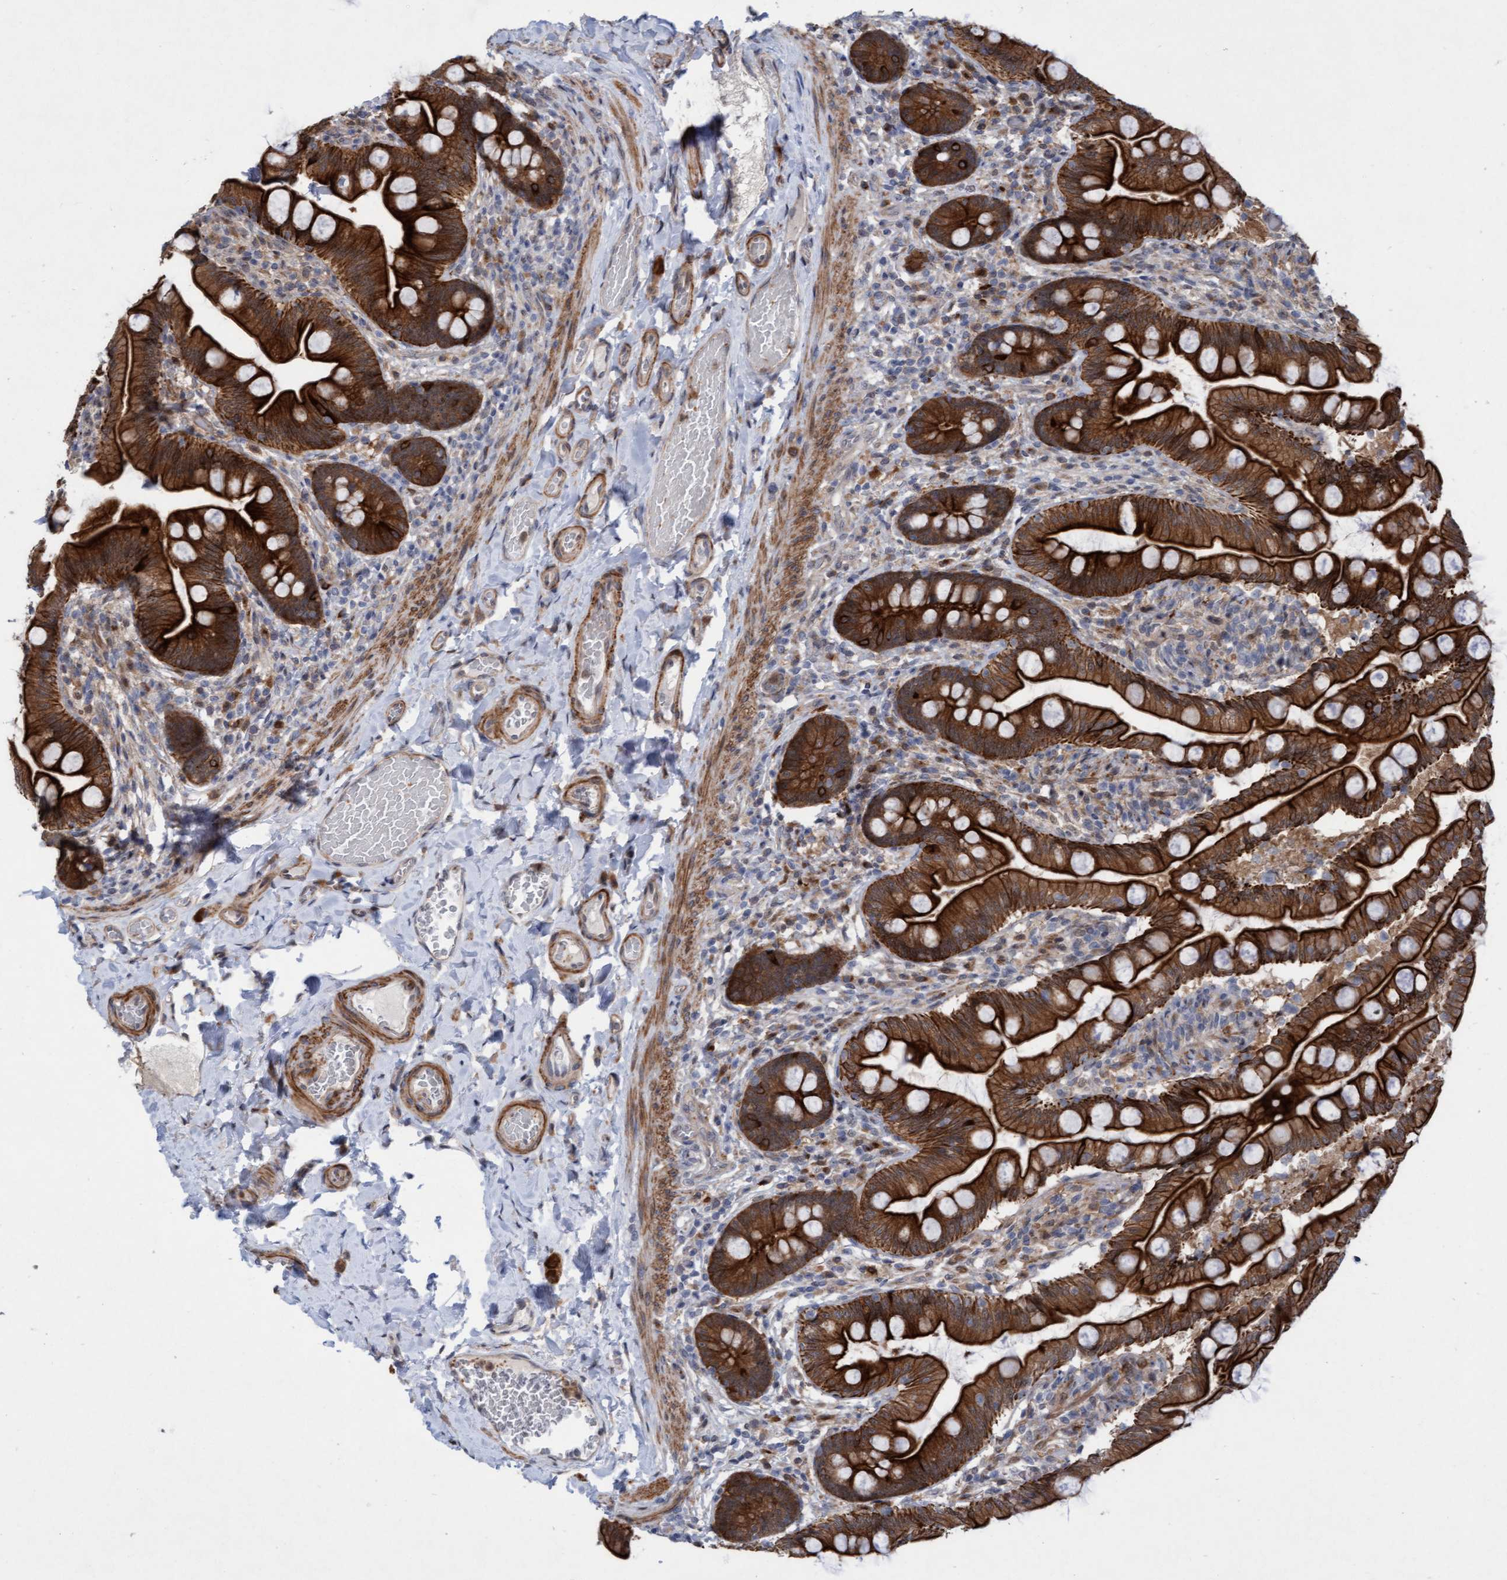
{"staining": {"intensity": "strong", "quantity": ">75%", "location": "cytoplasmic/membranous"}, "tissue": "small intestine", "cell_type": "Glandular cells", "image_type": "normal", "snomed": [{"axis": "morphology", "description": "Normal tissue, NOS"}, {"axis": "topography", "description": "Small intestine"}], "caption": "This micrograph demonstrates immunohistochemistry staining of normal human small intestine, with high strong cytoplasmic/membranous expression in approximately >75% of glandular cells.", "gene": "RAP1GAP2", "patient": {"sex": "female", "age": 56}}